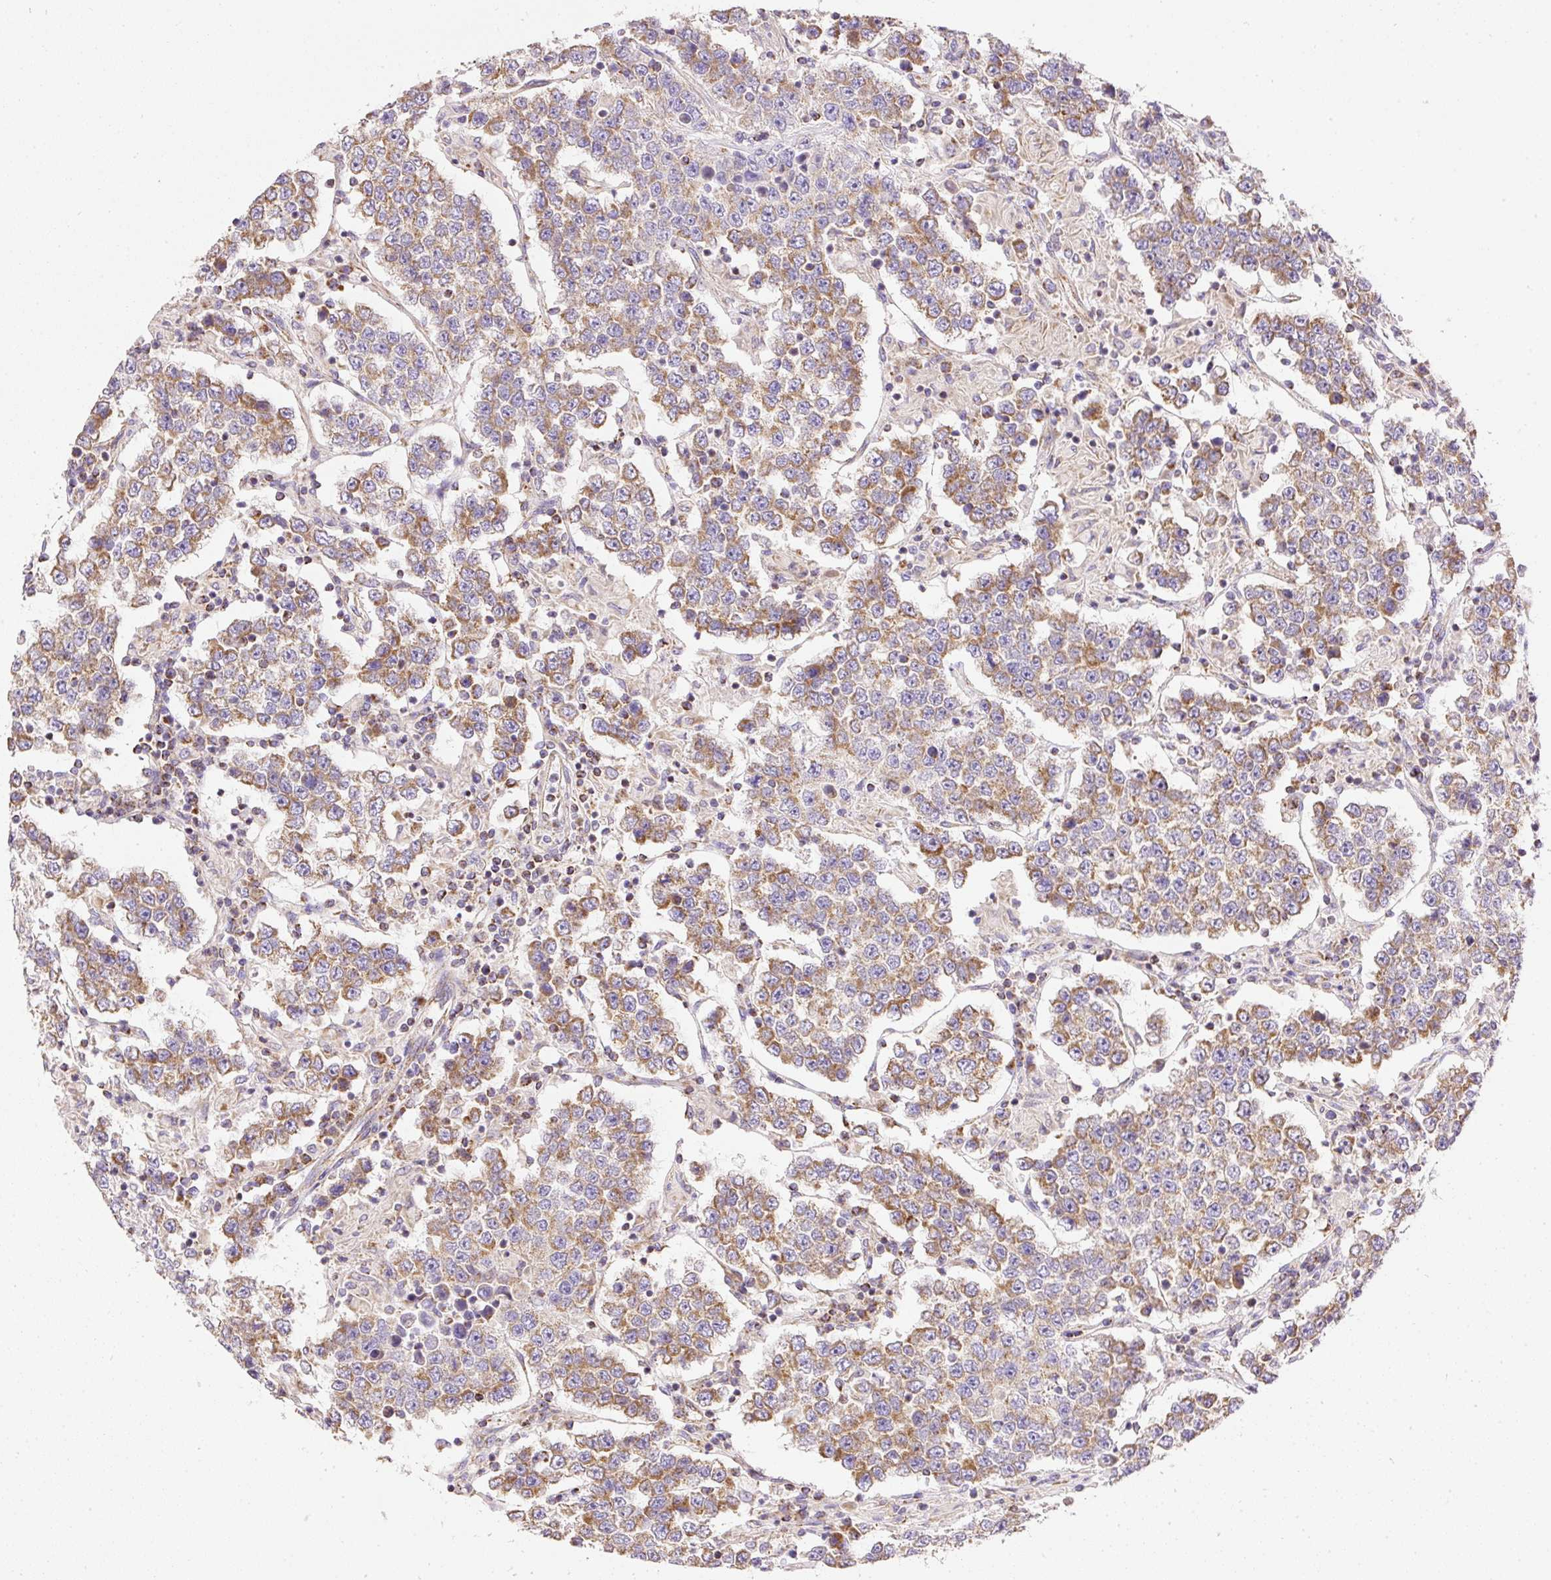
{"staining": {"intensity": "moderate", "quantity": ">75%", "location": "cytoplasmic/membranous"}, "tissue": "testis cancer", "cell_type": "Tumor cells", "image_type": "cancer", "snomed": [{"axis": "morphology", "description": "Normal tissue, NOS"}, {"axis": "morphology", "description": "Urothelial carcinoma, High grade"}, {"axis": "morphology", "description": "Seminoma, NOS"}, {"axis": "morphology", "description": "Carcinoma, Embryonal, NOS"}, {"axis": "topography", "description": "Urinary bladder"}, {"axis": "topography", "description": "Testis"}], "caption": "Brown immunohistochemical staining in human seminoma (testis) displays moderate cytoplasmic/membranous staining in approximately >75% of tumor cells.", "gene": "NDUFAF2", "patient": {"sex": "male", "age": 41}}